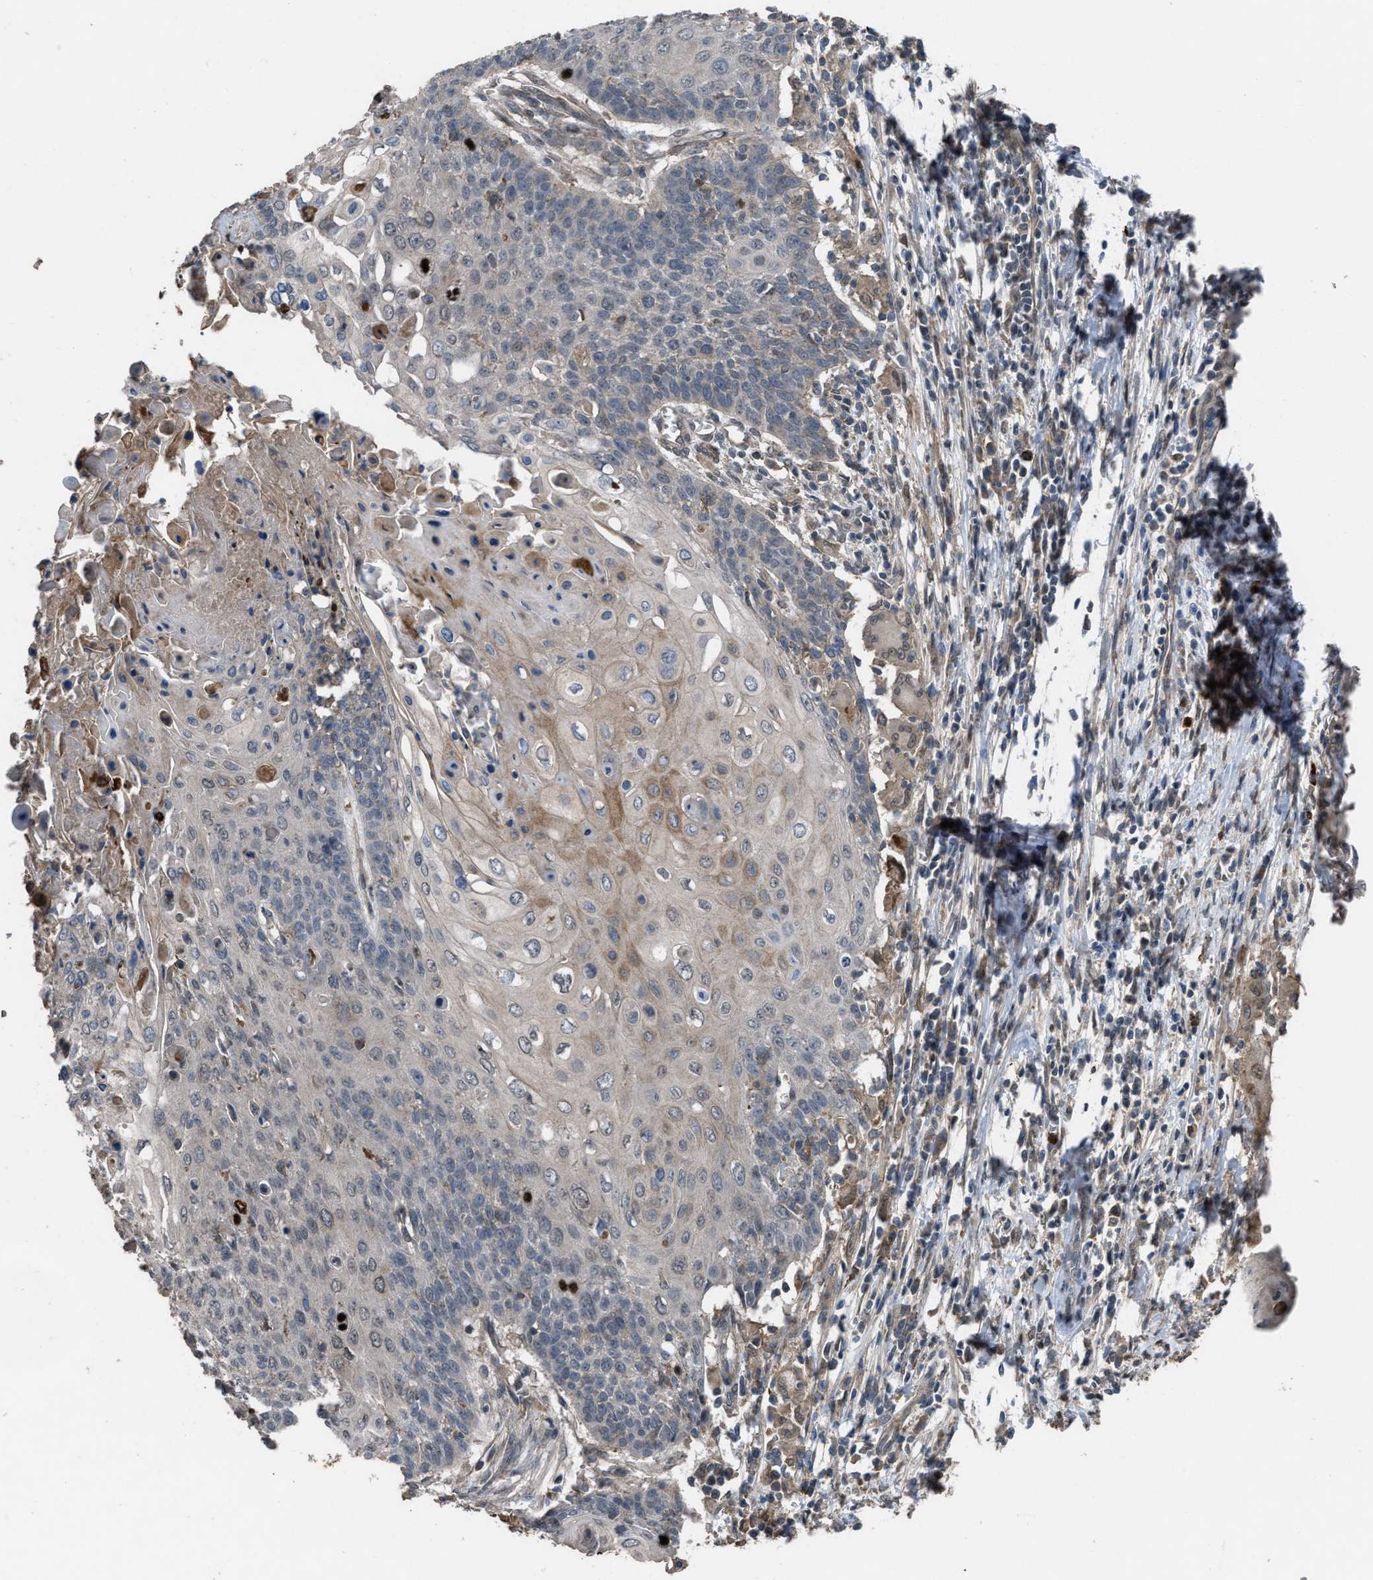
{"staining": {"intensity": "moderate", "quantity": "<25%", "location": "cytoplasmic/membranous"}, "tissue": "cervical cancer", "cell_type": "Tumor cells", "image_type": "cancer", "snomed": [{"axis": "morphology", "description": "Squamous cell carcinoma, NOS"}, {"axis": "topography", "description": "Cervix"}], "caption": "This micrograph displays immunohistochemistry staining of cervical squamous cell carcinoma, with low moderate cytoplasmic/membranous staining in about <25% of tumor cells.", "gene": "UTRN", "patient": {"sex": "female", "age": 39}}